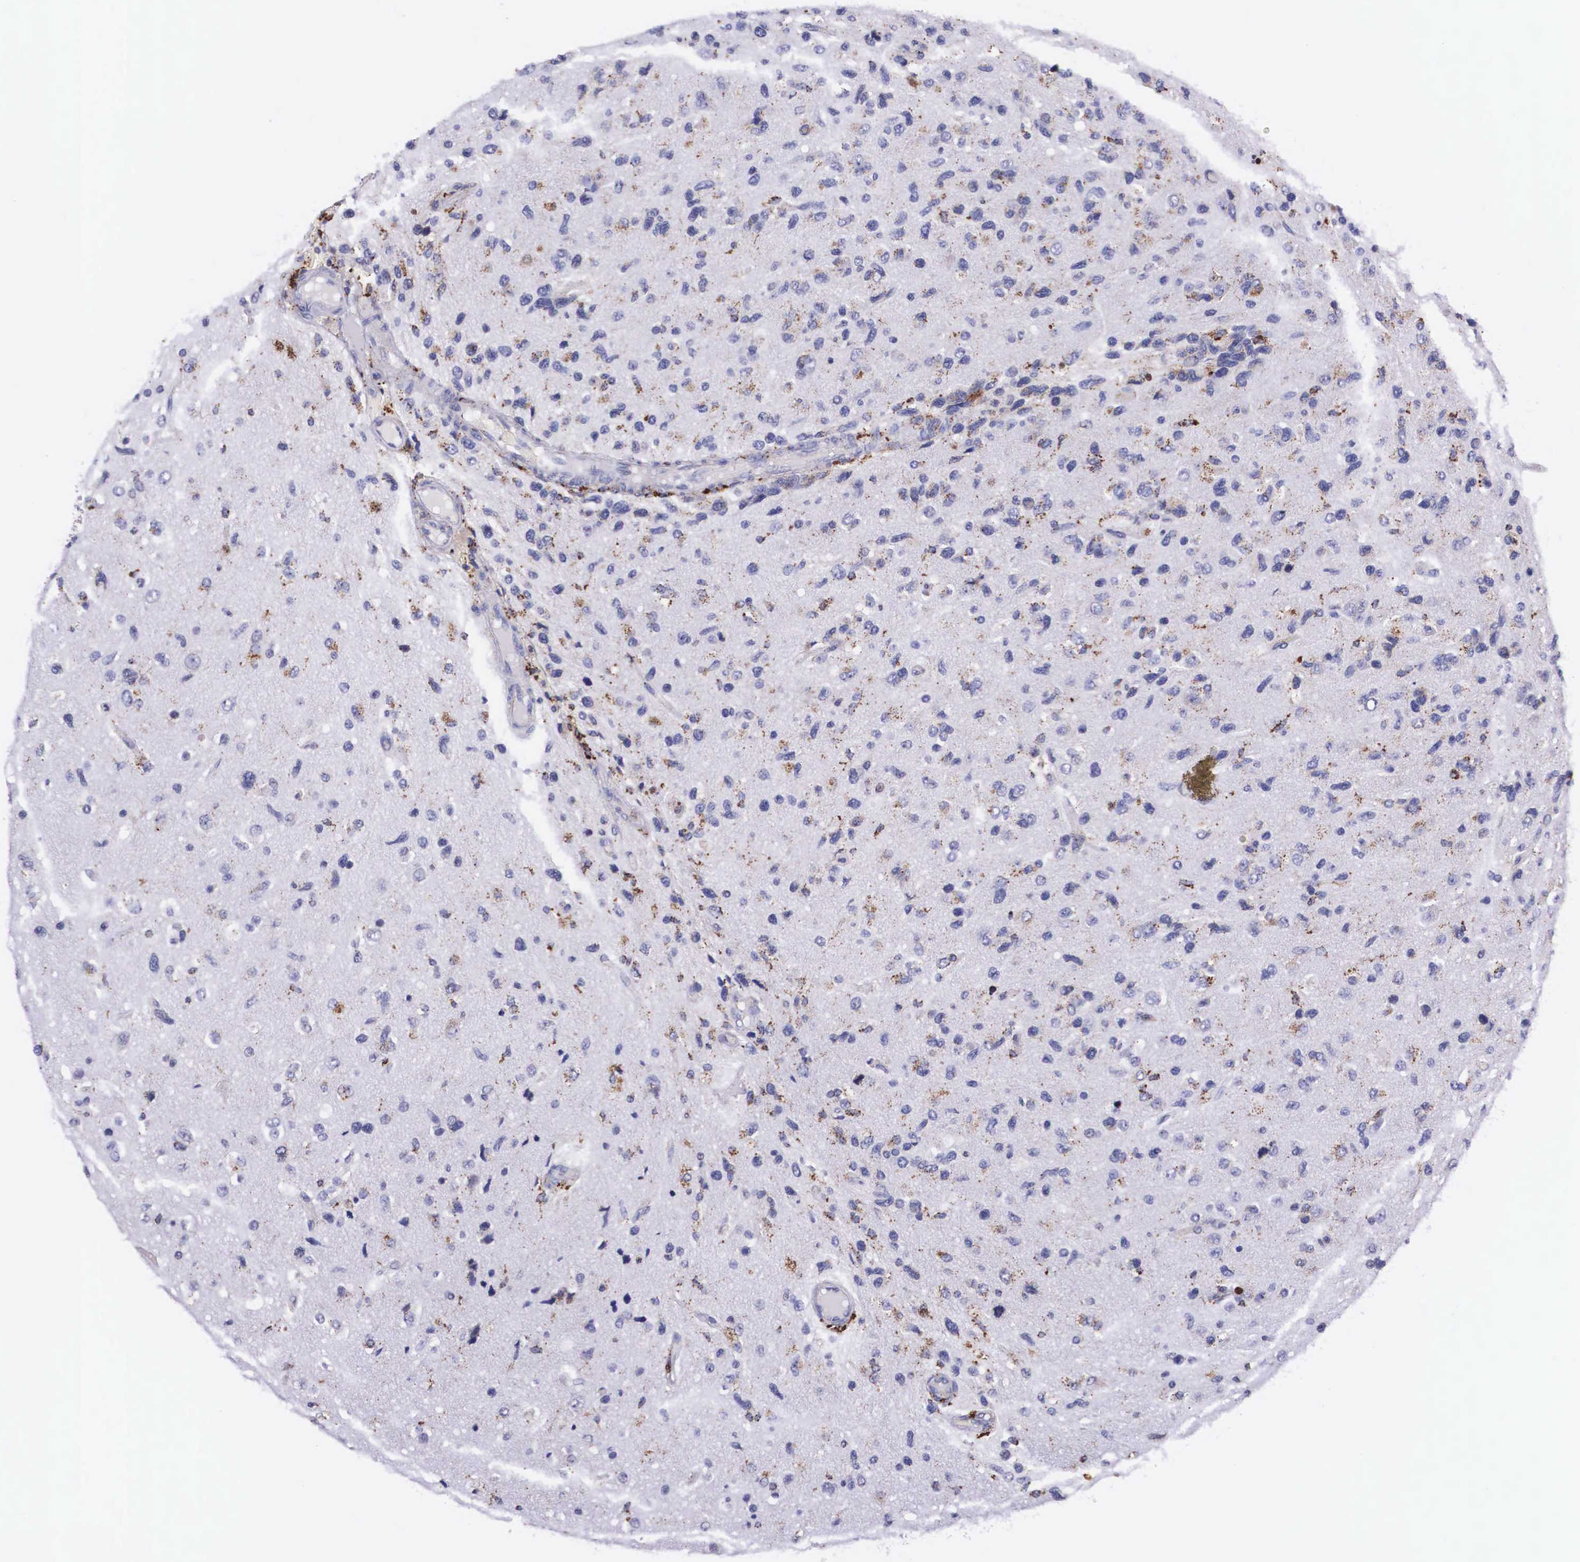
{"staining": {"intensity": "weak", "quantity": "25%-75%", "location": "cytoplasmic/membranous"}, "tissue": "glioma", "cell_type": "Tumor cells", "image_type": "cancer", "snomed": [{"axis": "morphology", "description": "Glioma, malignant, High grade"}, {"axis": "topography", "description": "Brain"}], "caption": "An immunohistochemistry (IHC) image of neoplastic tissue is shown. Protein staining in brown highlights weak cytoplasmic/membranous positivity in glioma within tumor cells.", "gene": "NAGA", "patient": {"sex": "male", "age": 77}}